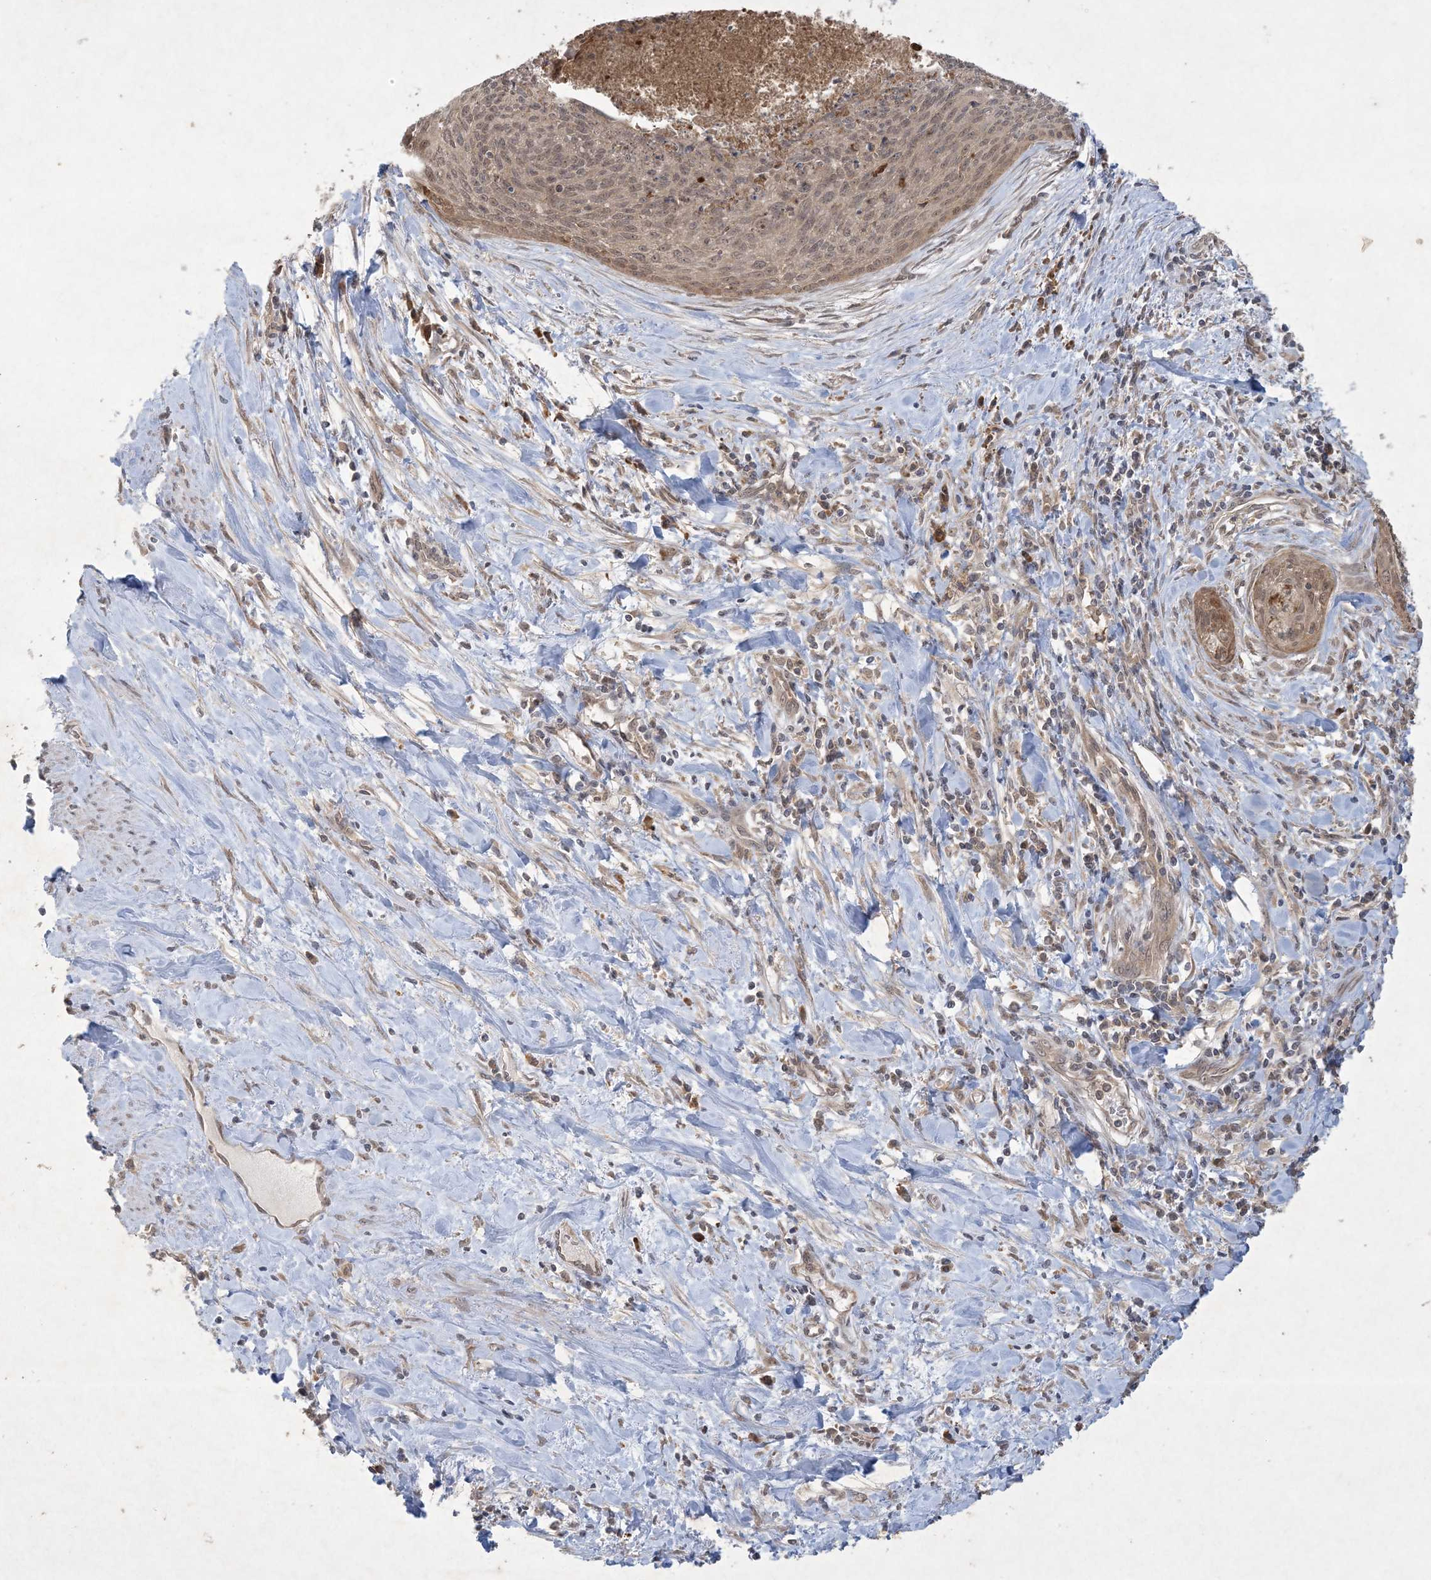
{"staining": {"intensity": "weak", "quantity": ">75%", "location": "cytoplasmic/membranous,nuclear"}, "tissue": "cervical cancer", "cell_type": "Tumor cells", "image_type": "cancer", "snomed": [{"axis": "morphology", "description": "Squamous cell carcinoma, NOS"}, {"axis": "topography", "description": "Cervix"}], "caption": "High-magnification brightfield microscopy of cervical cancer (squamous cell carcinoma) stained with DAB (brown) and counterstained with hematoxylin (blue). tumor cells exhibit weak cytoplasmic/membranous and nuclear staining is appreciated in about>75% of cells.", "gene": "NRBP2", "patient": {"sex": "female", "age": 55}}